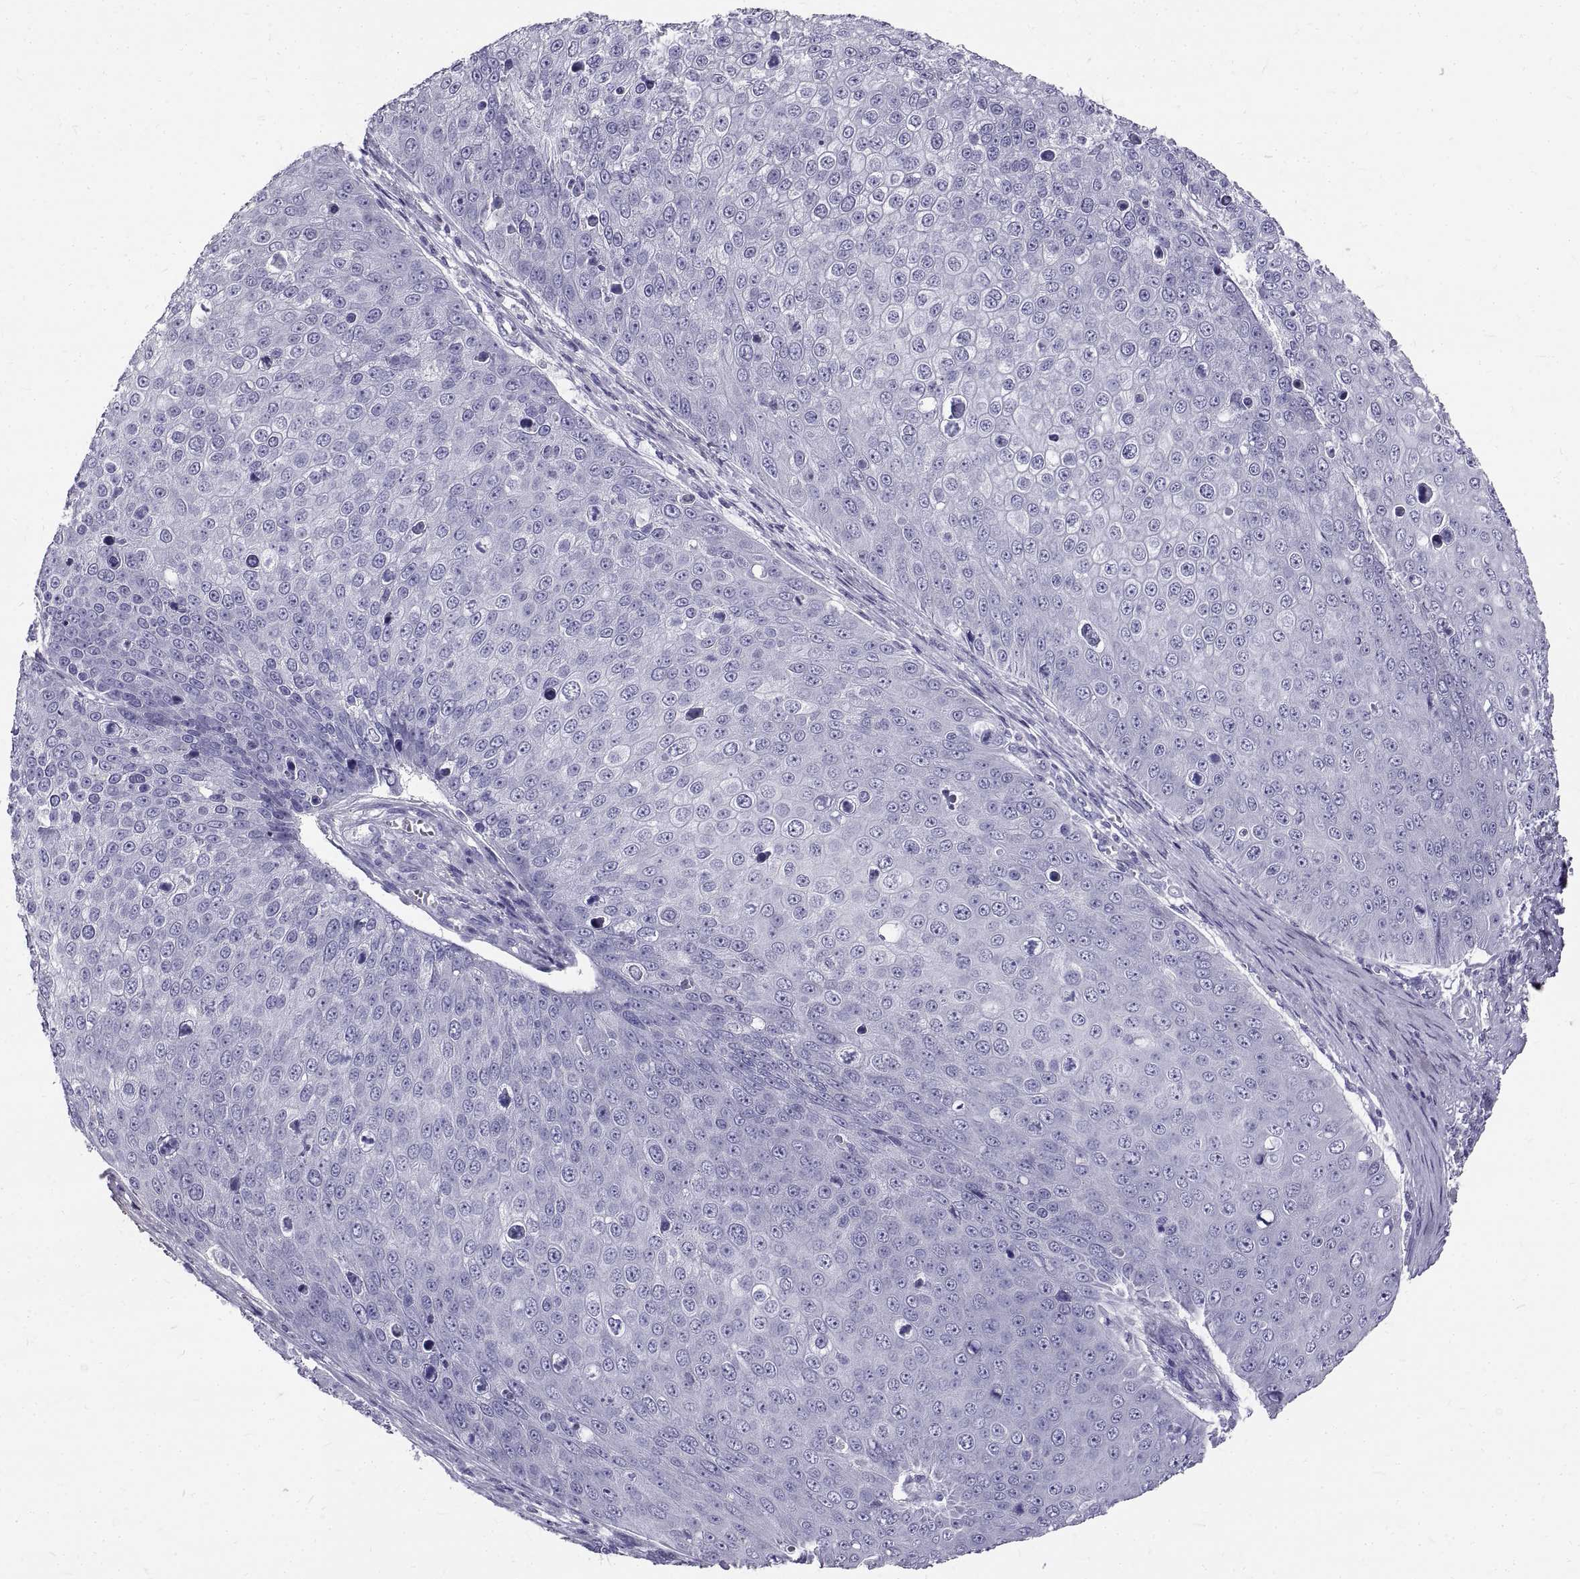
{"staining": {"intensity": "negative", "quantity": "none", "location": "none"}, "tissue": "skin cancer", "cell_type": "Tumor cells", "image_type": "cancer", "snomed": [{"axis": "morphology", "description": "Squamous cell carcinoma, NOS"}, {"axis": "topography", "description": "Skin"}], "caption": "DAB immunohistochemical staining of human squamous cell carcinoma (skin) demonstrates no significant expression in tumor cells.", "gene": "GNG12", "patient": {"sex": "male", "age": 71}}